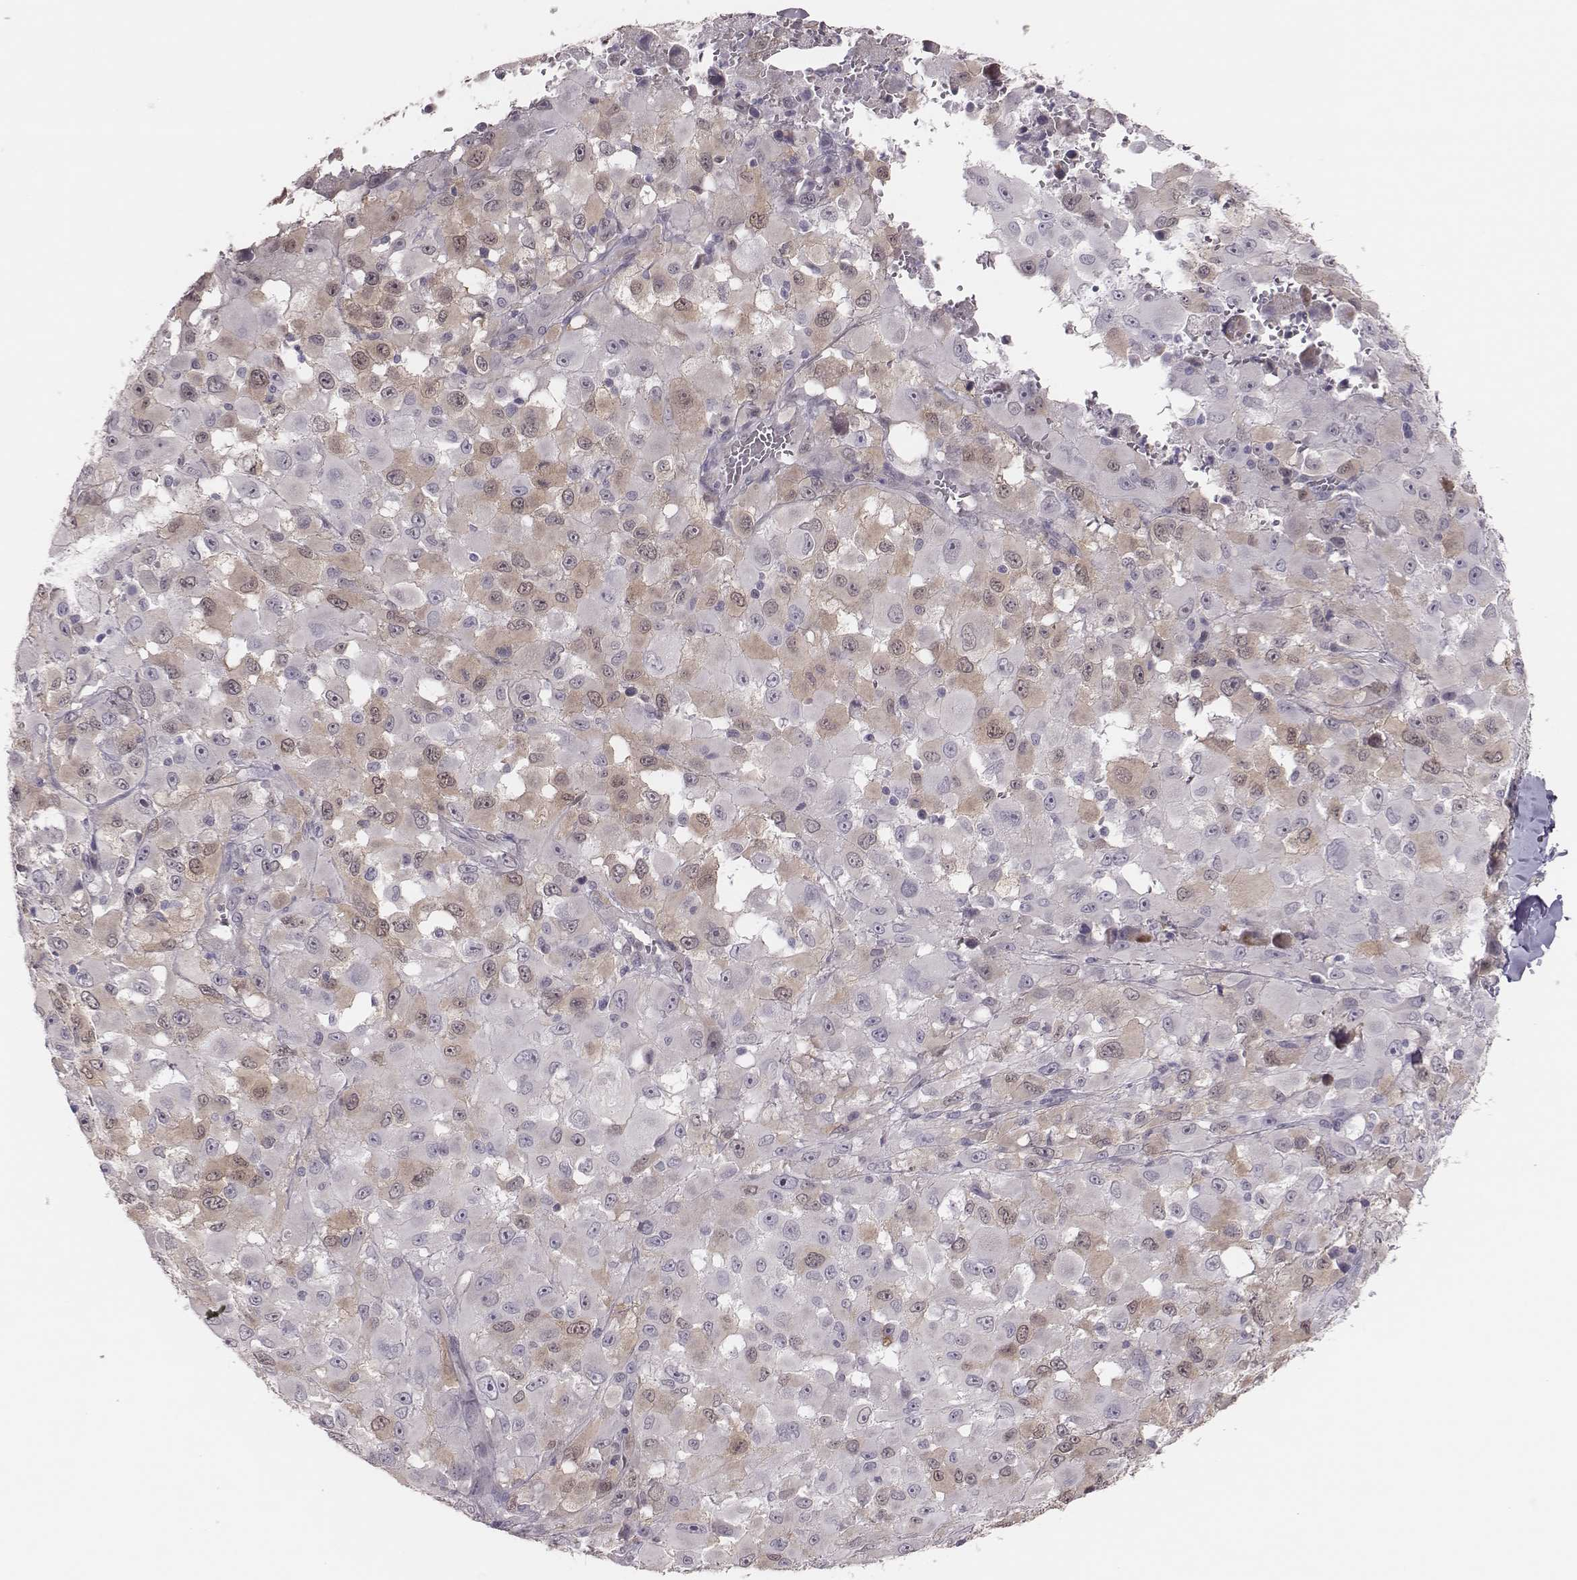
{"staining": {"intensity": "weak", "quantity": "25%-75%", "location": "cytoplasmic/membranous"}, "tissue": "melanoma", "cell_type": "Tumor cells", "image_type": "cancer", "snomed": [{"axis": "morphology", "description": "Malignant melanoma, Metastatic site"}, {"axis": "topography", "description": "Lymph node"}], "caption": "This histopathology image exhibits IHC staining of human malignant melanoma (metastatic site), with low weak cytoplasmic/membranous expression in about 25%-75% of tumor cells.", "gene": "PBK", "patient": {"sex": "male", "age": 50}}